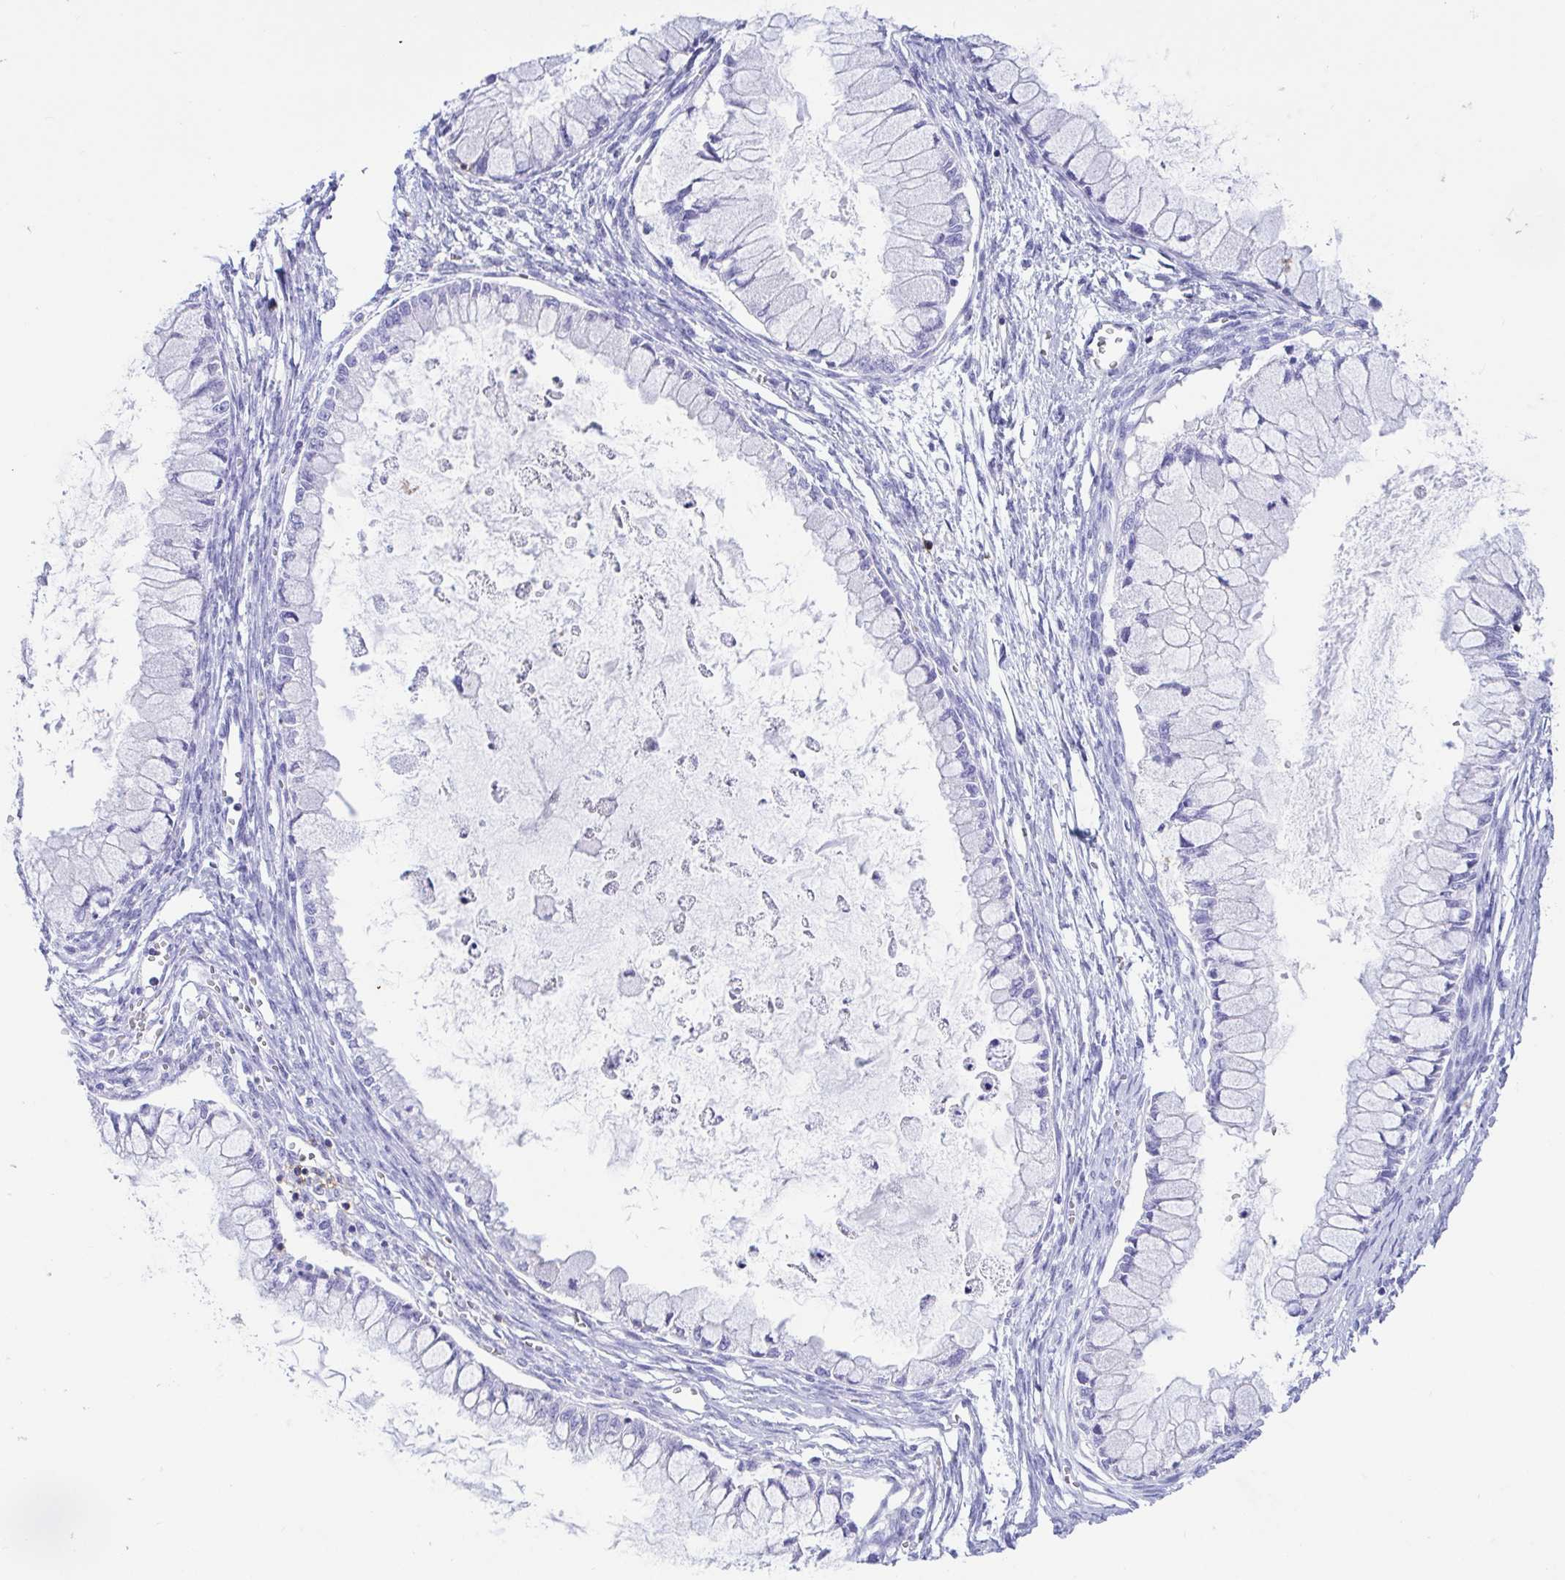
{"staining": {"intensity": "negative", "quantity": "none", "location": "none"}, "tissue": "ovarian cancer", "cell_type": "Tumor cells", "image_type": "cancer", "snomed": [{"axis": "morphology", "description": "Cystadenocarcinoma, mucinous, NOS"}, {"axis": "topography", "description": "Ovary"}], "caption": "Tumor cells show no significant protein positivity in ovarian mucinous cystadenocarcinoma. (Stains: DAB immunohistochemistry (IHC) with hematoxylin counter stain, Microscopy: brightfield microscopy at high magnification).", "gene": "CD5", "patient": {"sex": "female", "age": 34}}